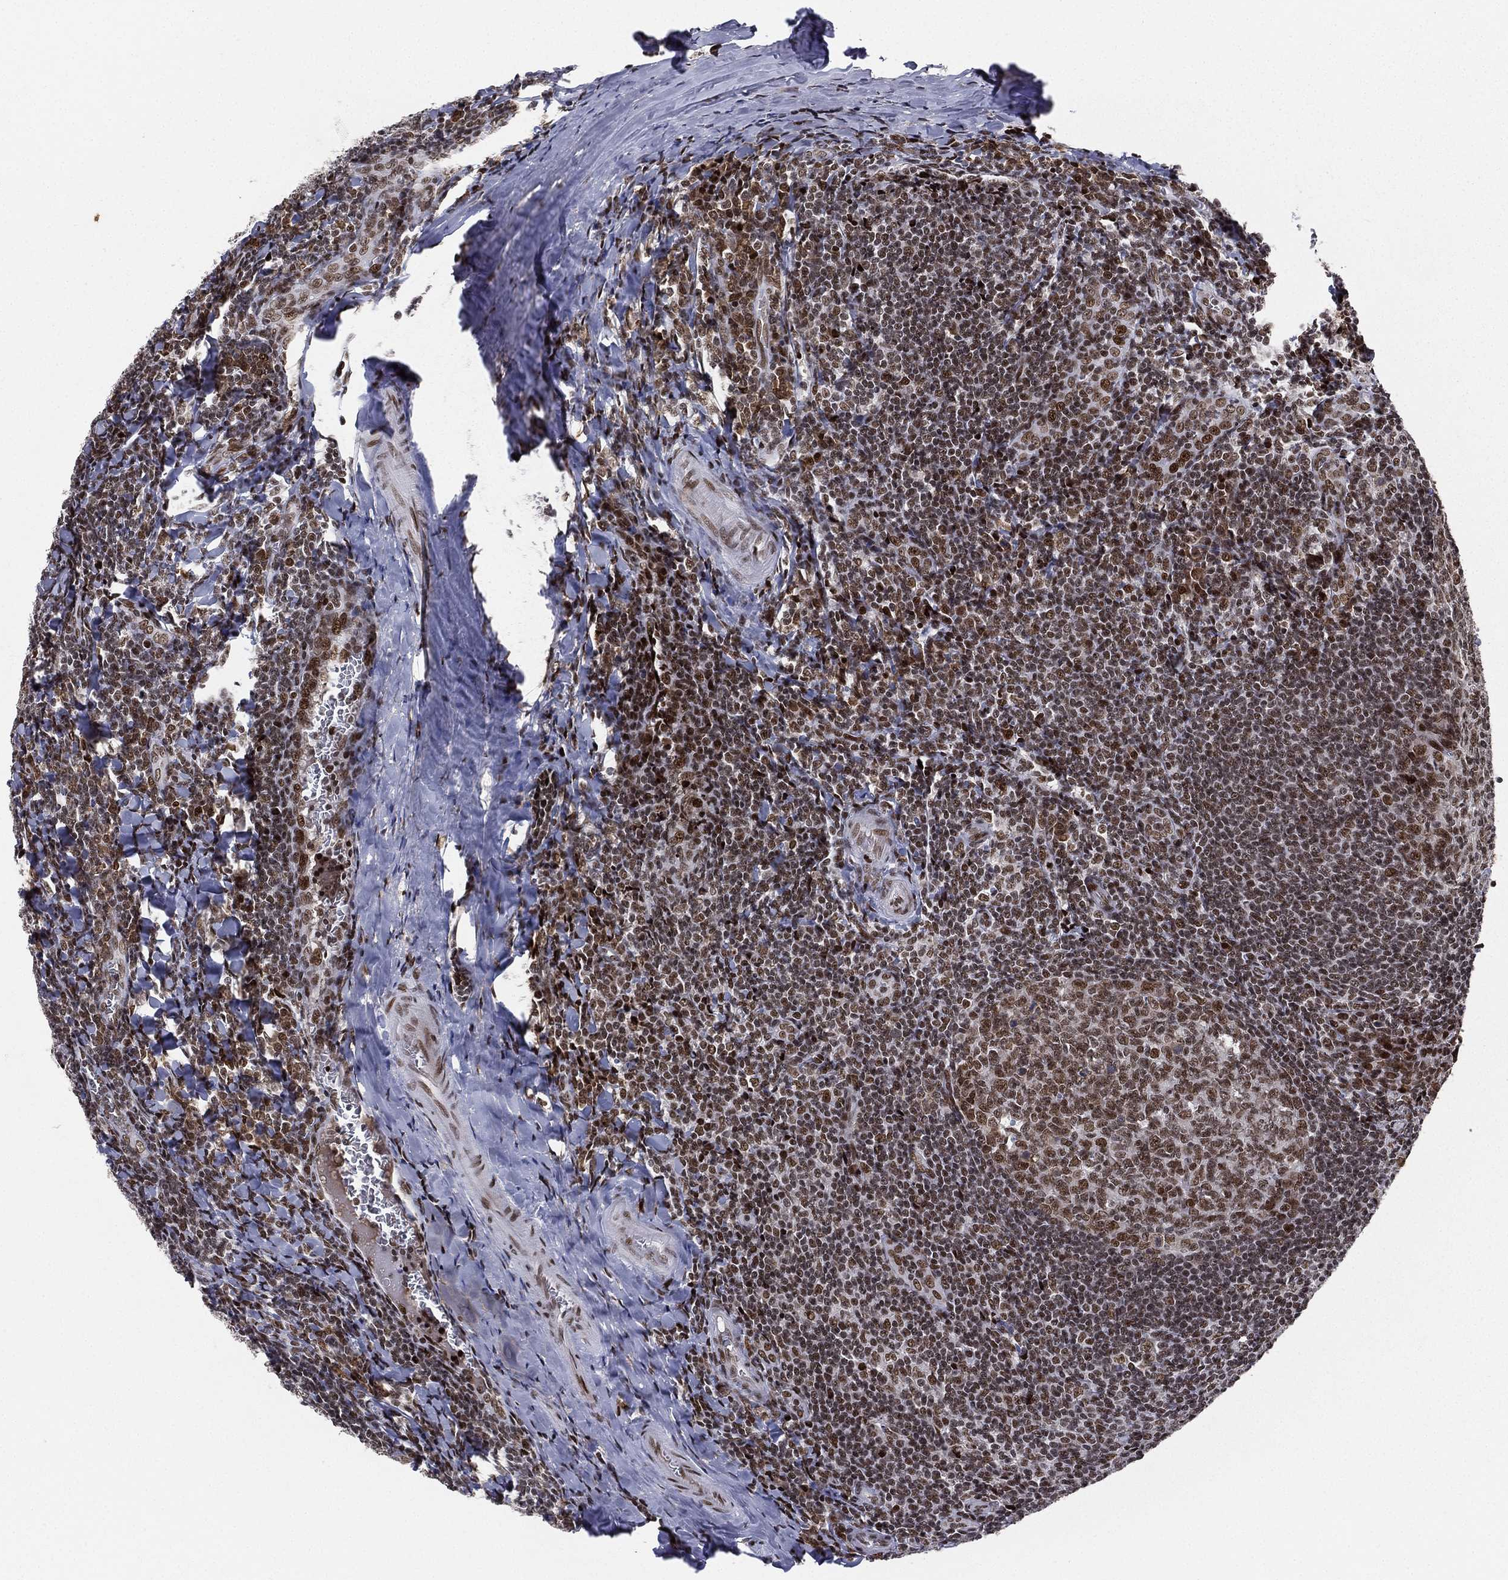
{"staining": {"intensity": "moderate", "quantity": ">75%", "location": "nuclear"}, "tissue": "tonsil", "cell_type": "Germinal center cells", "image_type": "normal", "snomed": [{"axis": "morphology", "description": "Normal tissue, NOS"}, {"axis": "topography", "description": "Tonsil"}], "caption": "DAB immunohistochemical staining of unremarkable human tonsil exhibits moderate nuclear protein expression in about >75% of germinal center cells. The protein is stained brown, and the nuclei are stained in blue (DAB (3,3'-diaminobenzidine) IHC with brightfield microscopy, high magnification).", "gene": "RTF1", "patient": {"sex": "male", "age": 20}}